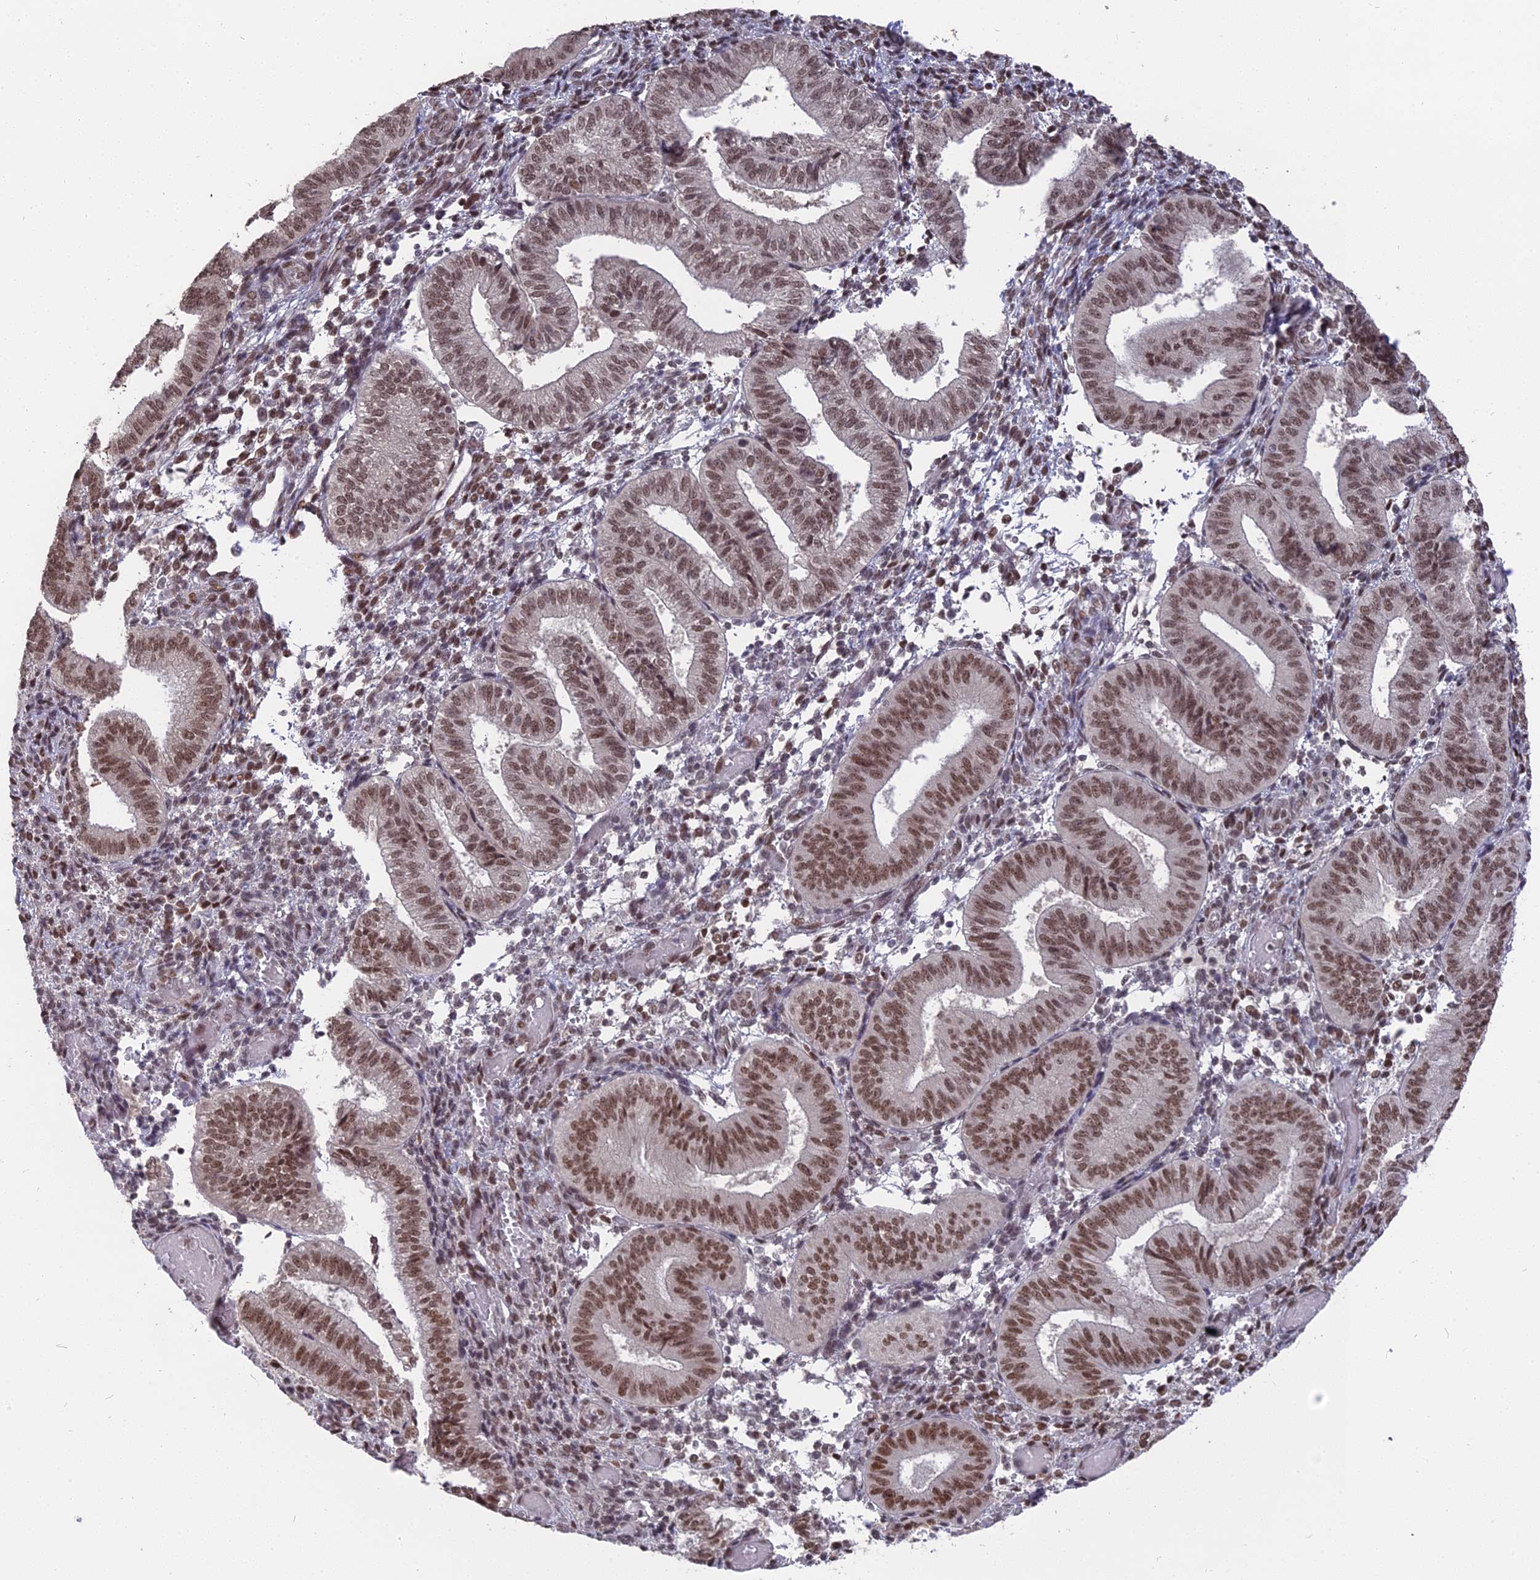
{"staining": {"intensity": "moderate", "quantity": "25%-75%", "location": "nuclear"}, "tissue": "endometrium", "cell_type": "Cells in endometrial stroma", "image_type": "normal", "snomed": [{"axis": "morphology", "description": "Normal tissue, NOS"}, {"axis": "topography", "description": "Endometrium"}], "caption": "Moderate nuclear positivity is appreciated in about 25%-75% of cells in endometrial stroma in normal endometrium.", "gene": "NR1H3", "patient": {"sex": "female", "age": 34}}